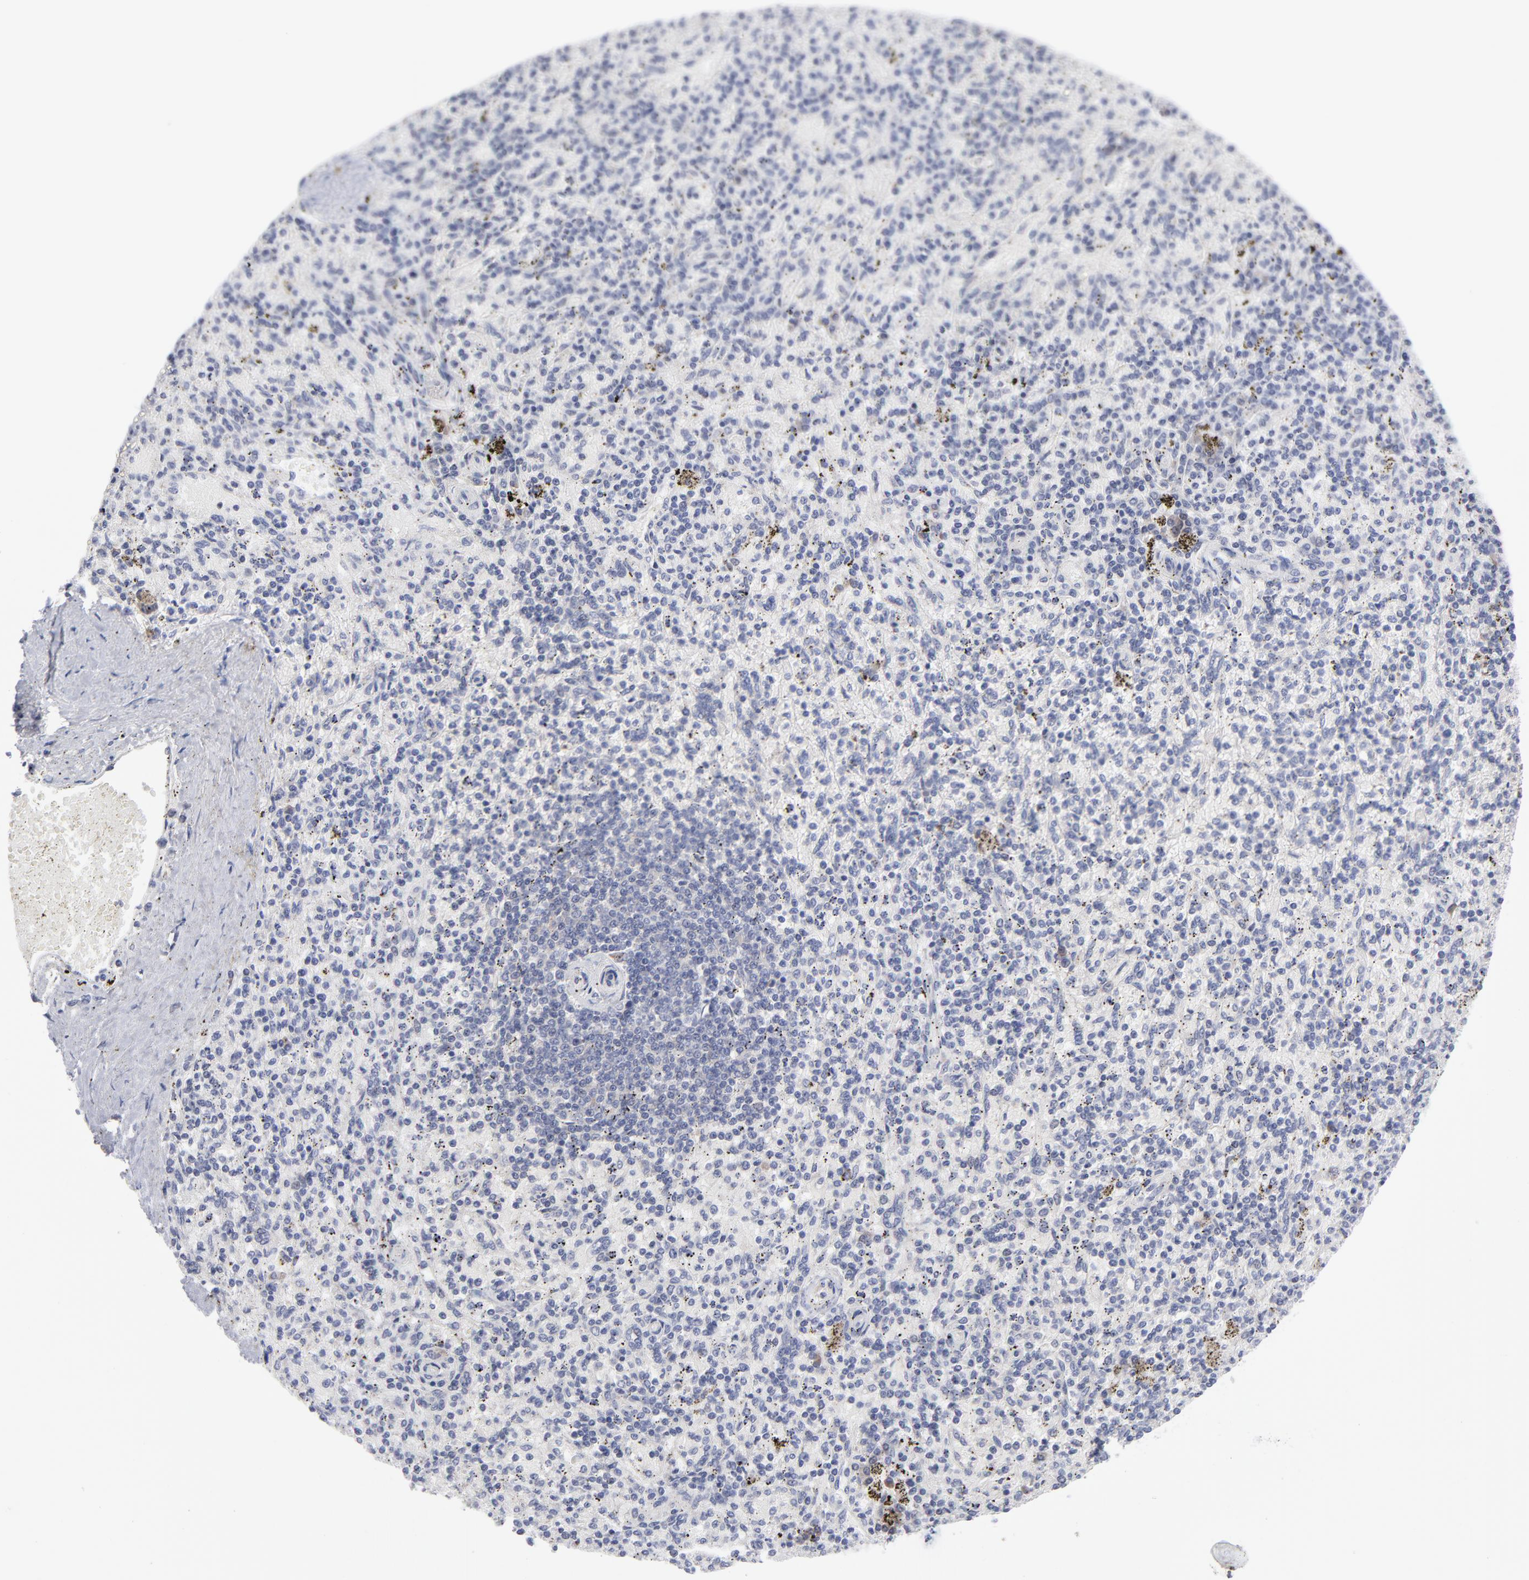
{"staining": {"intensity": "weak", "quantity": "<25%", "location": "cytoplasmic/membranous"}, "tissue": "spleen", "cell_type": "Cells in red pulp", "image_type": "normal", "snomed": [{"axis": "morphology", "description": "Normal tissue, NOS"}, {"axis": "topography", "description": "Spleen"}], "caption": "Photomicrograph shows no protein staining in cells in red pulp of unremarkable spleen. (Stains: DAB (3,3'-diaminobenzidine) immunohistochemistry (IHC) with hematoxylin counter stain, Microscopy: brightfield microscopy at high magnification).", "gene": "RPS24", "patient": {"sex": "female", "age": 43}}